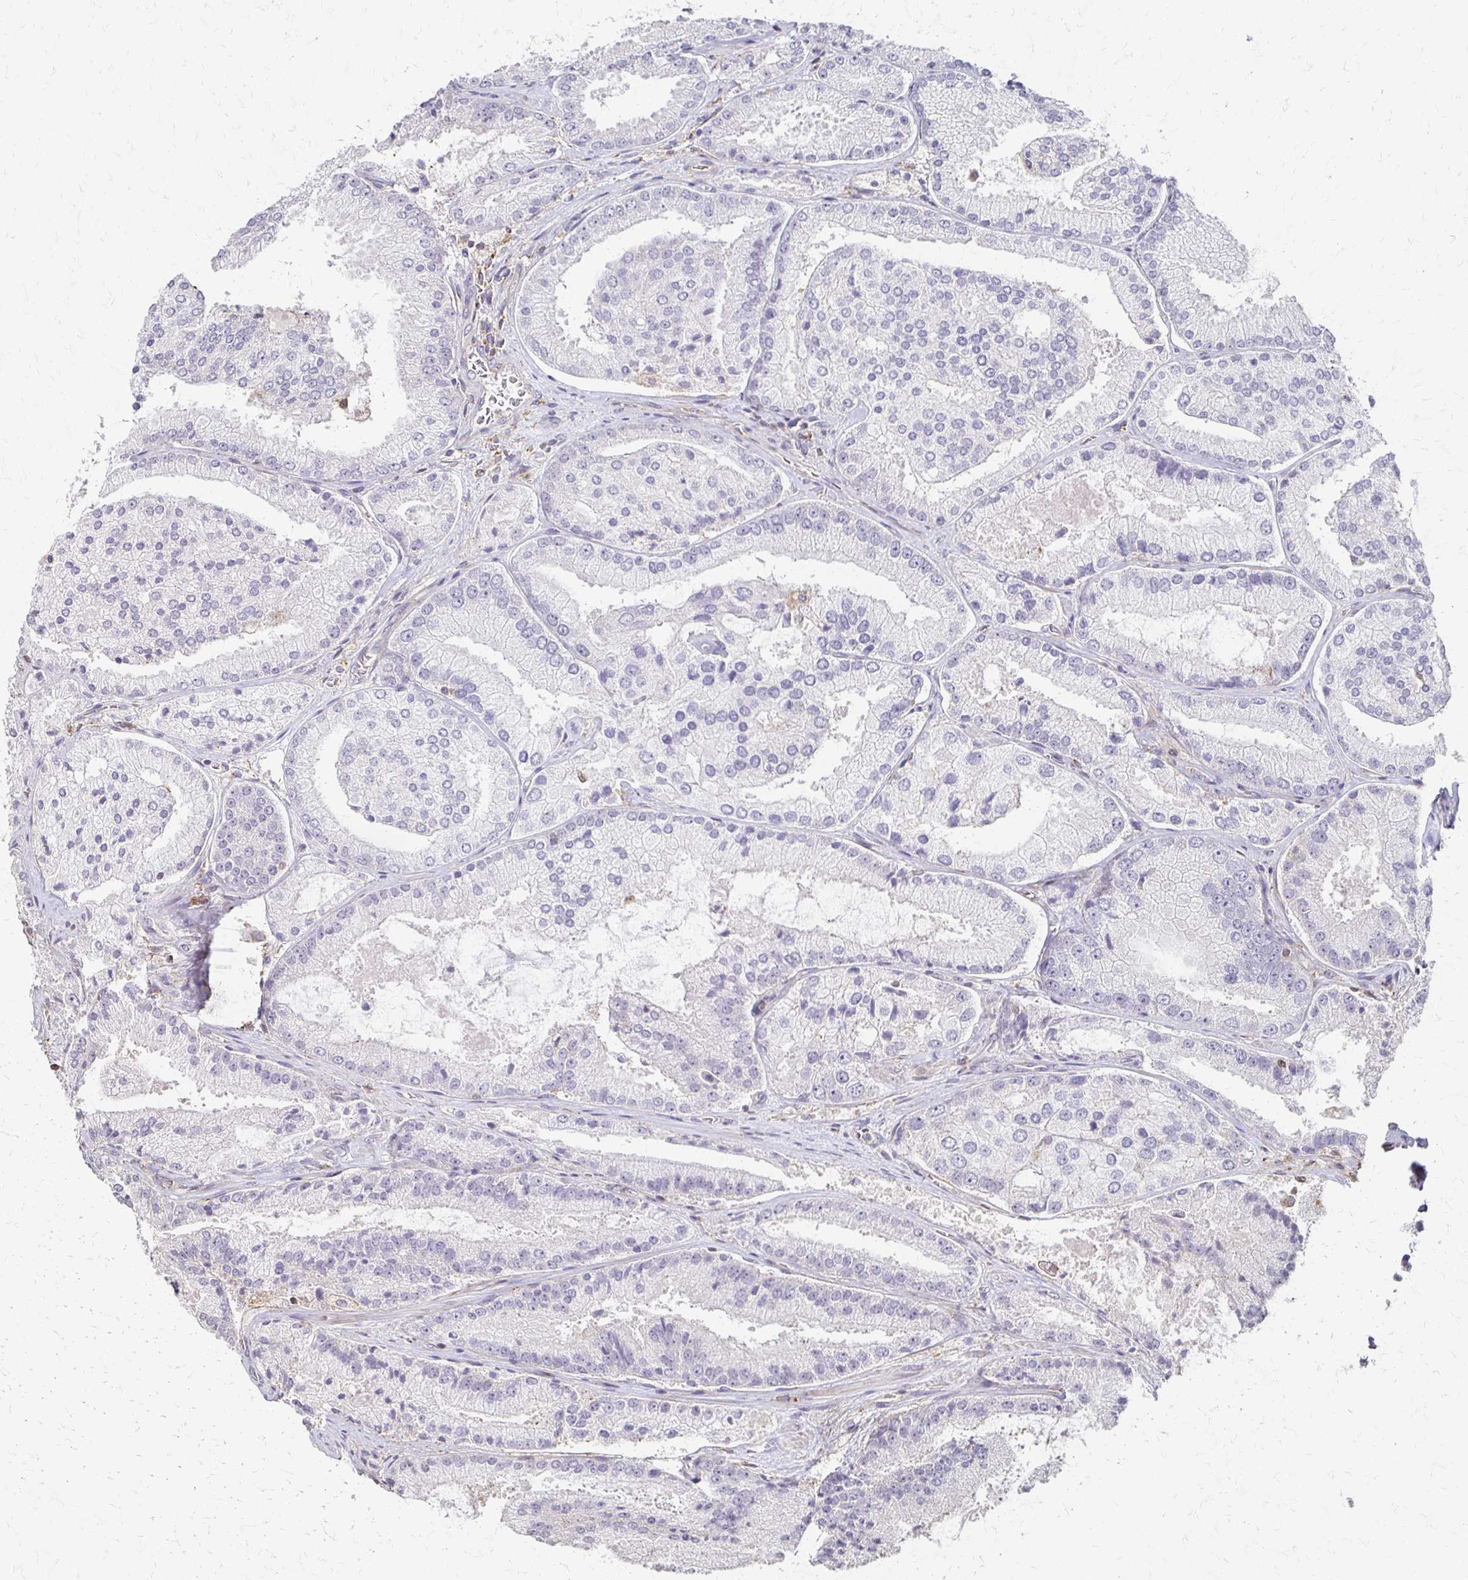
{"staining": {"intensity": "negative", "quantity": "none", "location": "none"}, "tissue": "prostate cancer", "cell_type": "Tumor cells", "image_type": "cancer", "snomed": [{"axis": "morphology", "description": "Adenocarcinoma, High grade"}, {"axis": "topography", "description": "Prostate"}], "caption": "Immunohistochemistry of prostate adenocarcinoma (high-grade) shows no positivity in tumor cells. (DAB (3,3'-diaminobenzidine) IHC, high magnification).", "gene": "C1QTNF7", "patient": {"sex": "male", "age": 73}}